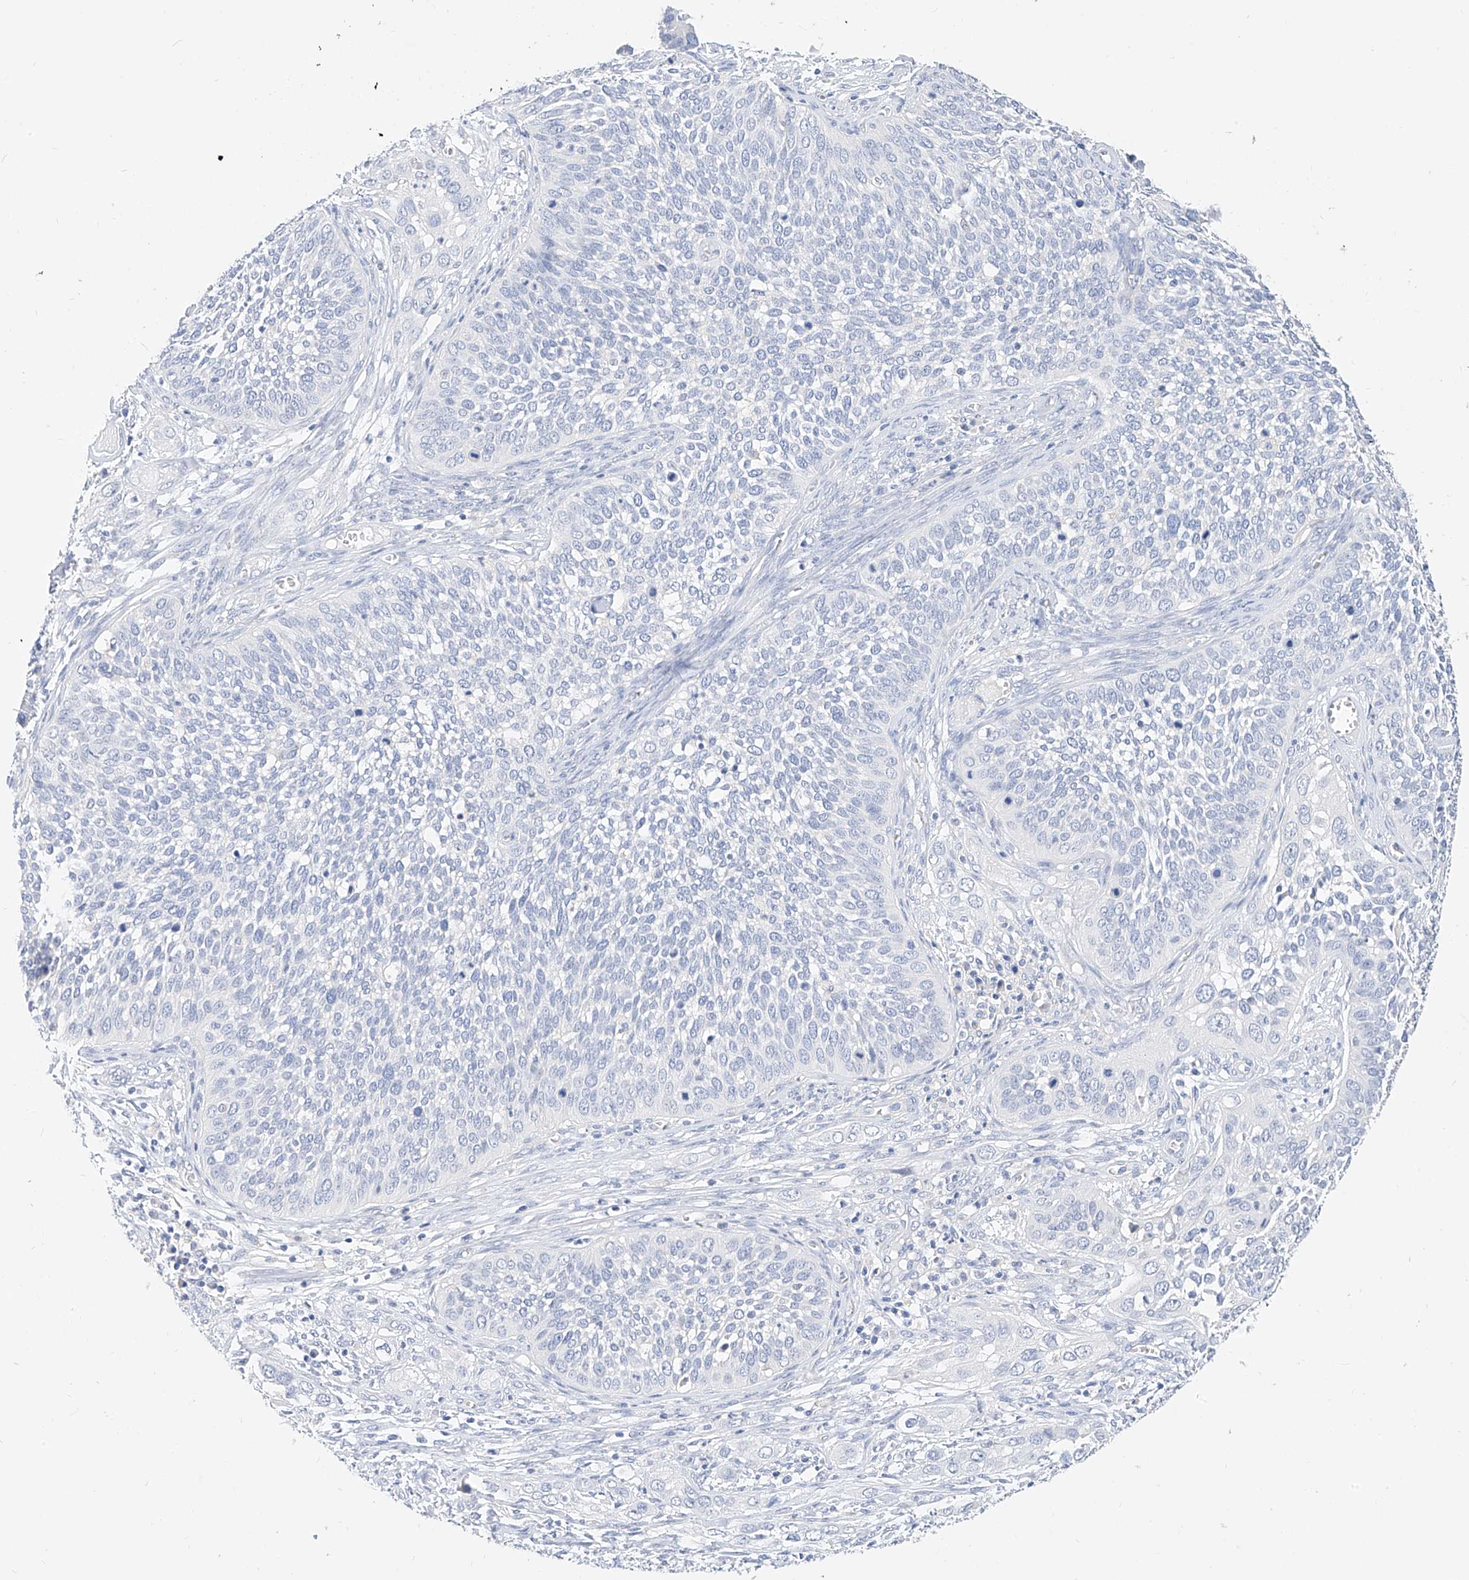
{"staining": {"intensity": "negative", "quantity": "none", "location": "none"}, "tissue": "cervical cancer", "cell_type": "Tumor cells", "image_type": "cancer", "snomed": [{"axis": "morphology", "description": "Squamous cell carcinoma, NOS"}, {"axis": "topography", "description": "Cervix"}], "caption": "DAB (3,3'-diaminobenzidine) immunohistochemical staining of human cervical cancer shows no significant staining in tumor cells. Brightfield microscopy of immunohistochemistry (IHC) stained with DAB (brown) and hematoxylin (blue), captured at high magnification.", "gene": "ZZEF1", "patient": {"sex": "female", "age": 34}}